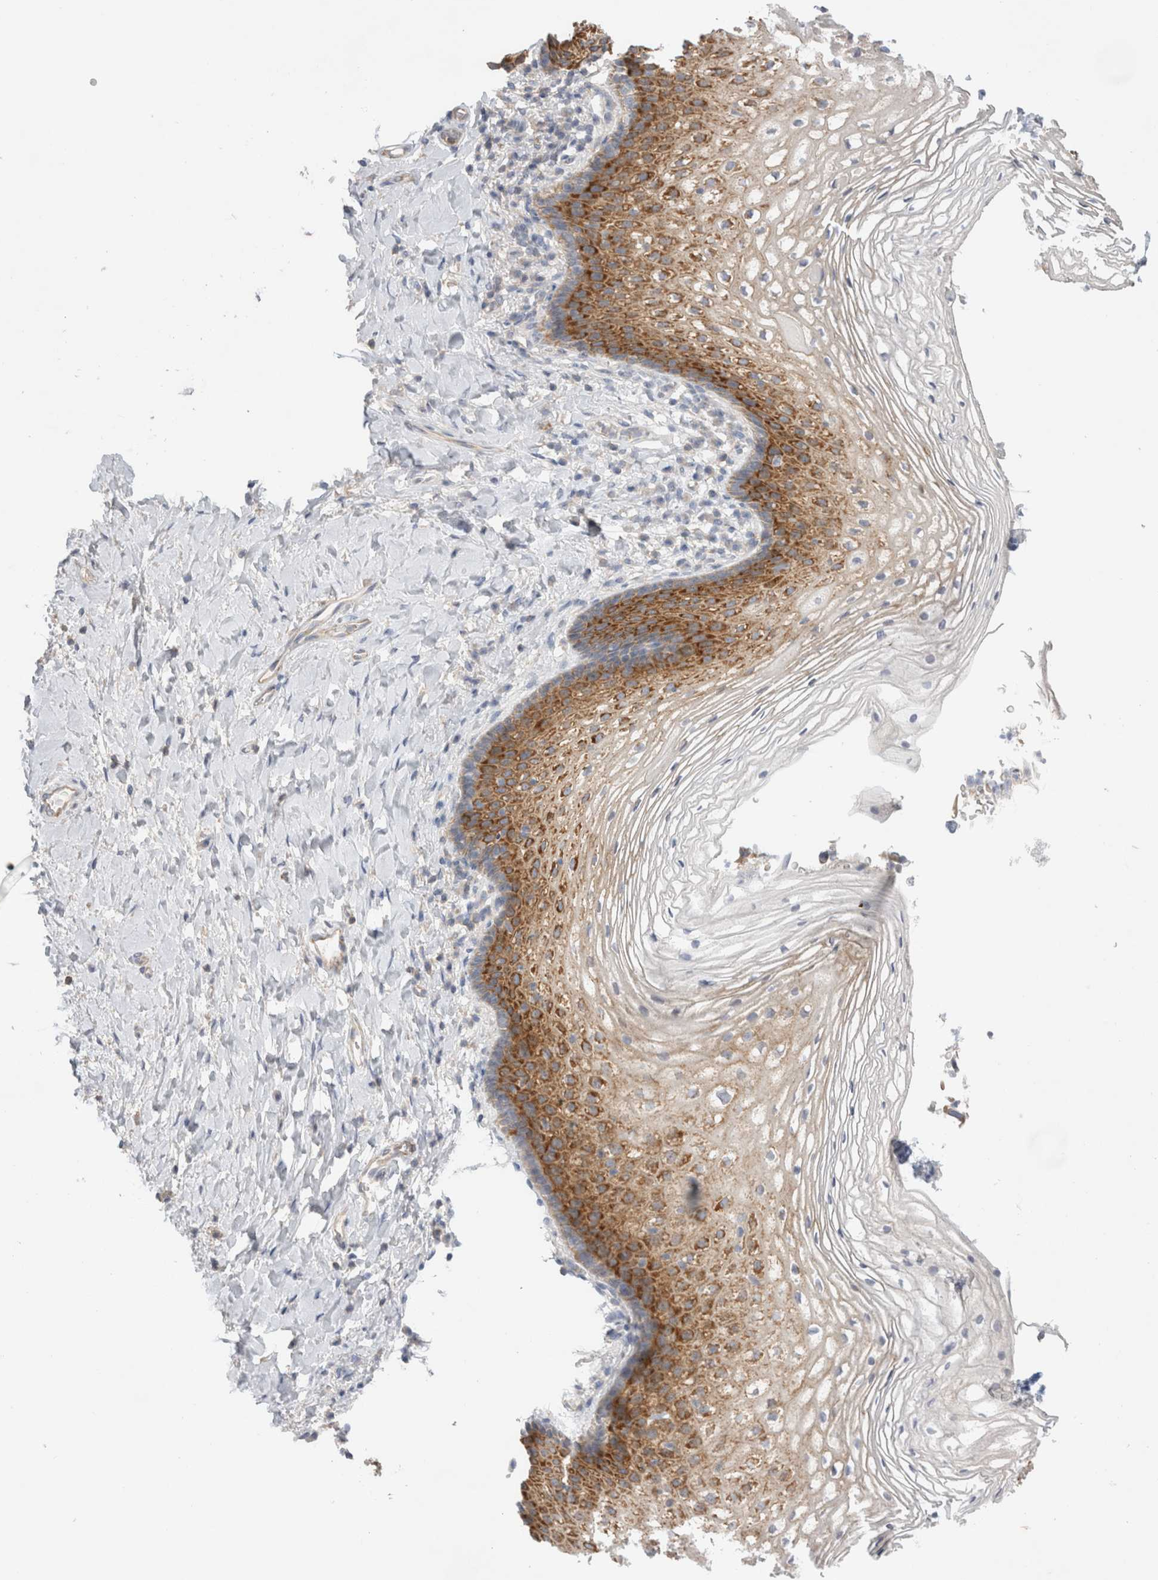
{"staining": {"intensity": "strong", "quantity": "25%-75%", "location": "cytoplasmic/membranous"}, "tissue": "vagina", "cell_type": "Squamous epithelial cells", "image_type": "normal", "snomed": [{"axis": "morphology", "description": "Normal tissue, NOS"}, {"axis": "topography", "description": "Vagina"}], "caption": "Immunohistochemistry (IHC) (DAB) staining of benign vagina displays strong cytoplasmic/membranous protein positivity in about 25%-75% of squamous epithelial cells. The protein is stained brown, and the nuclei are stained in blue (DAB (3,3'-diaminobenzidine) IHC with brightfield microscopy, high magnification).", "gene": "ZNF23", "patient": {"sex": "female", "age": 60}}